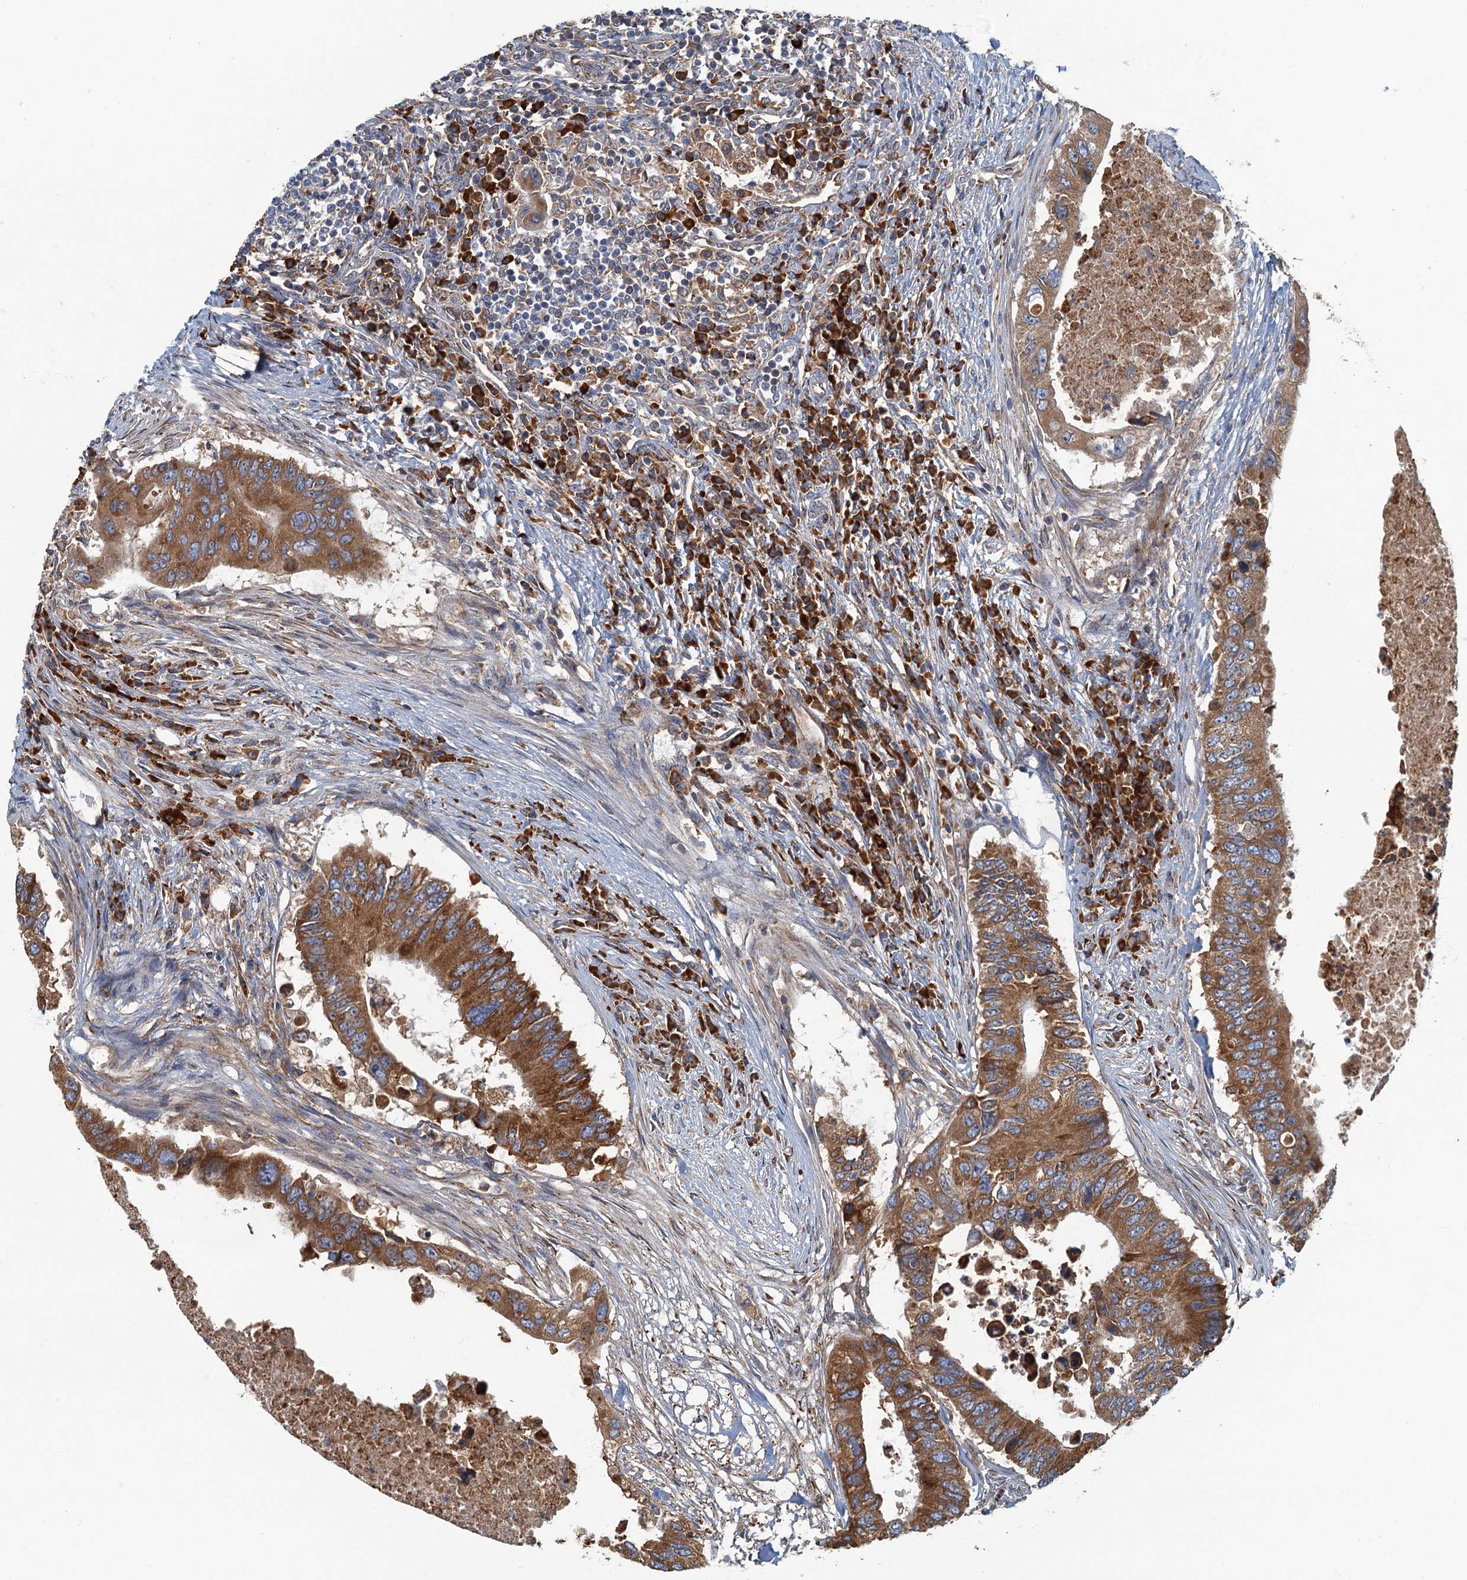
{"staining": {"intensity": "strong", "quantity": ">75%", "location": "cytoplasmic/membranous"}, "tissue": "colorectal cancer", "cell_type": "Tumor cells", "image_type": "cancer", "snomed": [{"axis": "morphology", "description": "Adenocarcinoma, NOS"}, {"axis": "topography", "description": "Colon"}], "caption": "Human colorectal cancer stained for a protein (brown) displays strong cytoplasmic/membranous positive positivity in about >75% of tumor cells.", "gene": "SPDYC", "patient": {"sex": "male", "age": 71}}